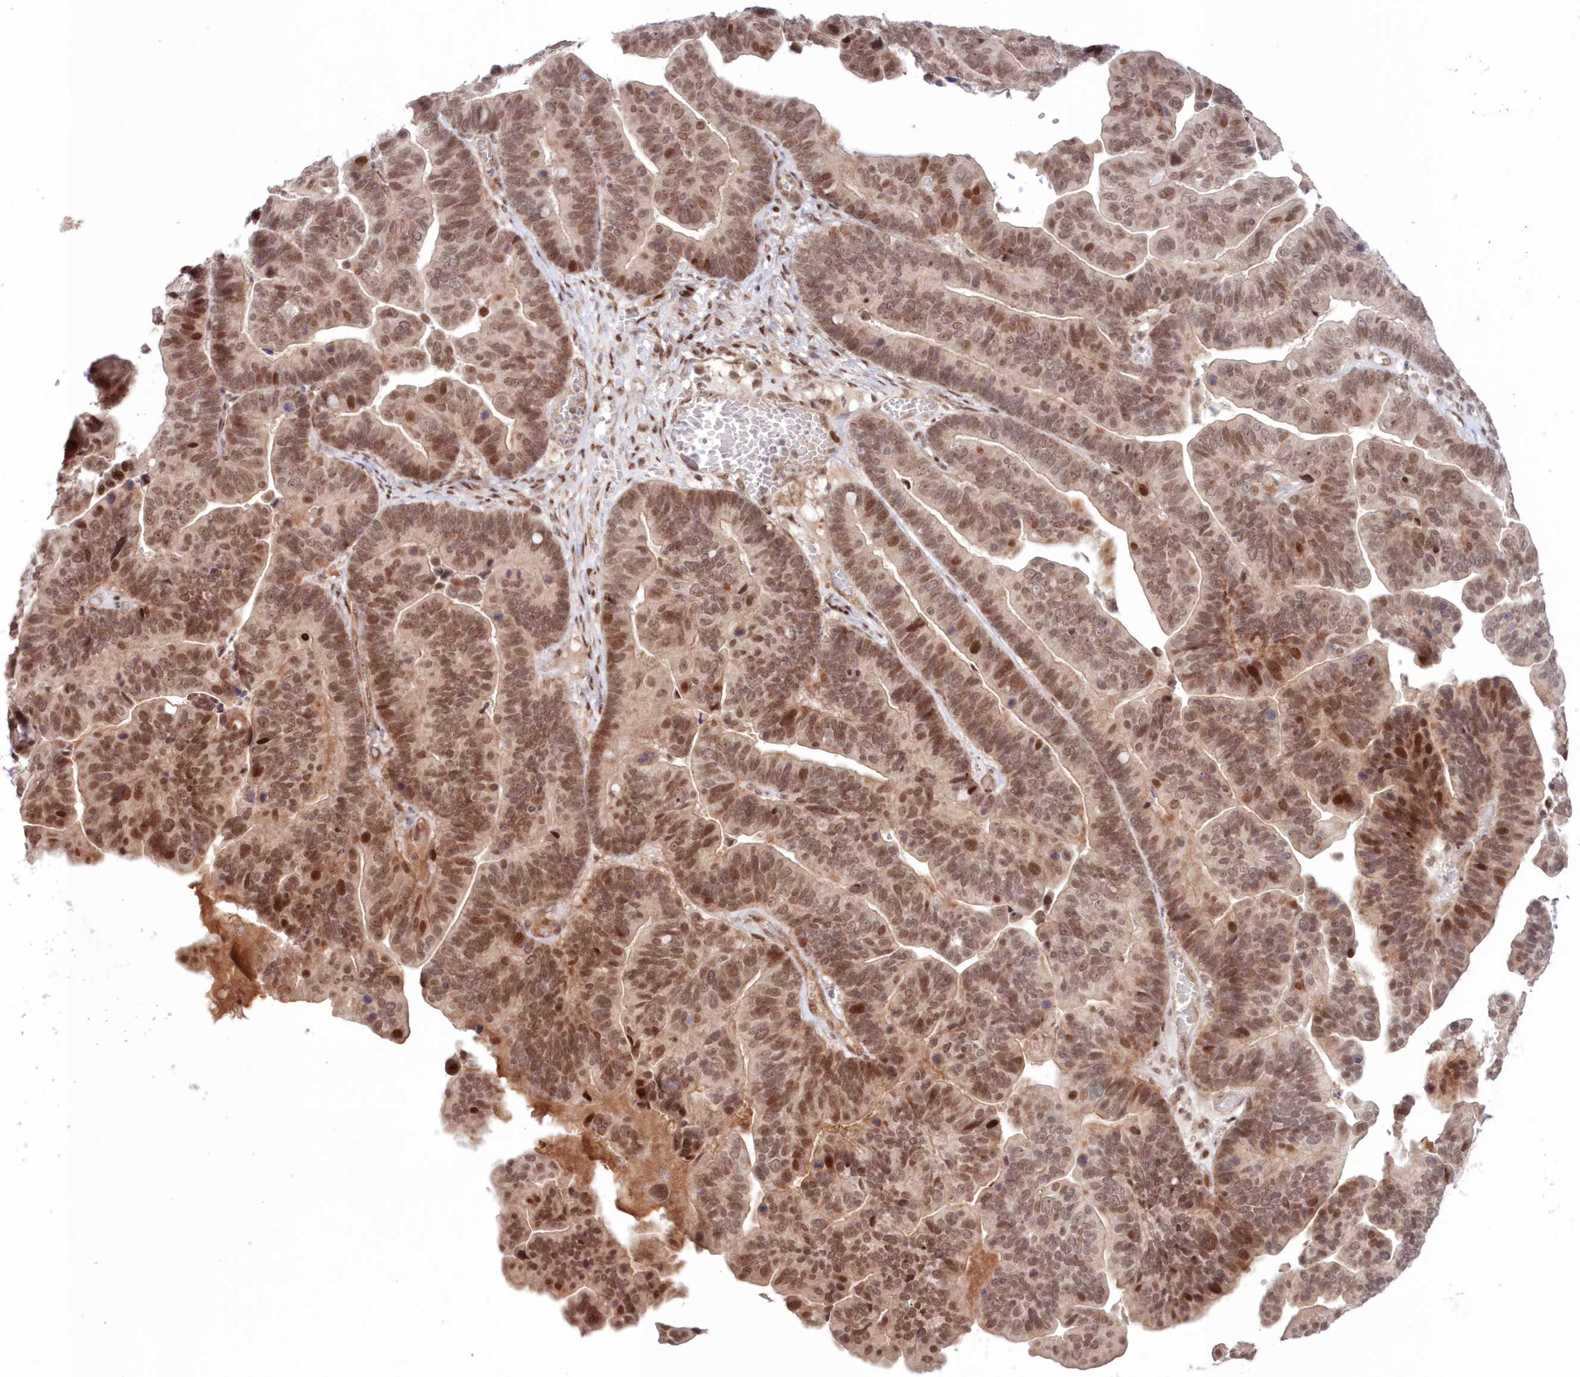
{"staining": {"intensity": "moderate", "quantity": ">75%", "location": "nuclear"}, "tissue": "ovarian cancer", "cell_type": "Tumor cells", "image_type": "cancer", "snomed": [{"axis": "morphology", "description": "Cystadenocarcinoma, serous, NOS"}, {"axis": "topography", "description": "Ovary"}], "caption": "This photomicrograph shows immunohistochemistry staining of human ovarian cancer (serous cystadenocarcinoma), with medium moderate nuclear staining in approximately >75% of tumor cells.", "gene": "NOA1", "patient": {"sex": "female", "age": 56}}